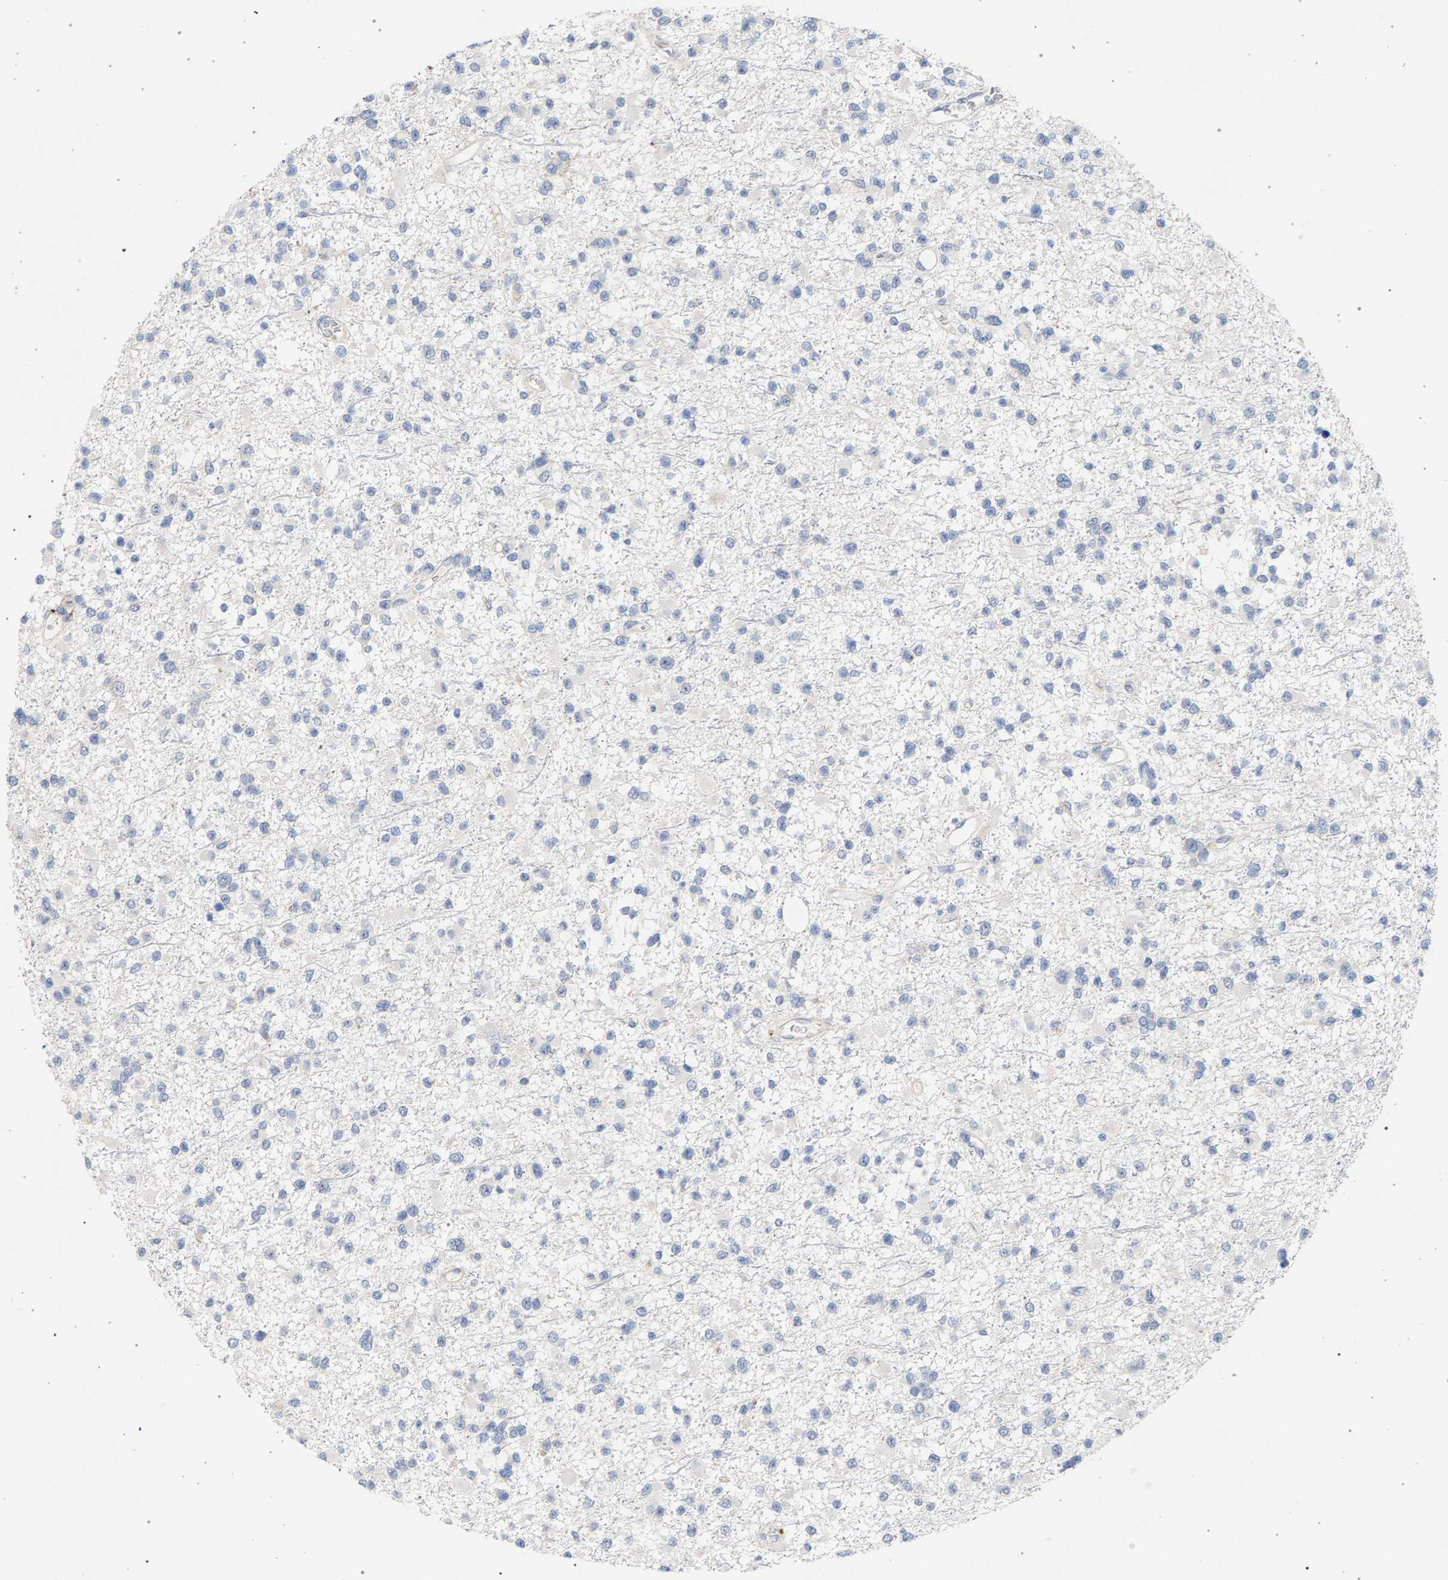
{"staining": {"intensity": "negative", "quantity": "none", "location": "none"}, "tissue": "glioma", "cell_type": "Tumor cells", "image_type": "cancer", "snomed": [{"axis": "morphology", "description": "Glioma, malignant, Low grade"}, {"axis": "topography", "description": "Brain"}], "caption": "Immunohistochemistry image of neoplastic tissue: glioma stained with DAB (3,3'-diaminobenzidine) reveals no significant protein staining in tumor cells.", "gene": "MAMDC2", "patient": {"sex": "female", "age": 22}}